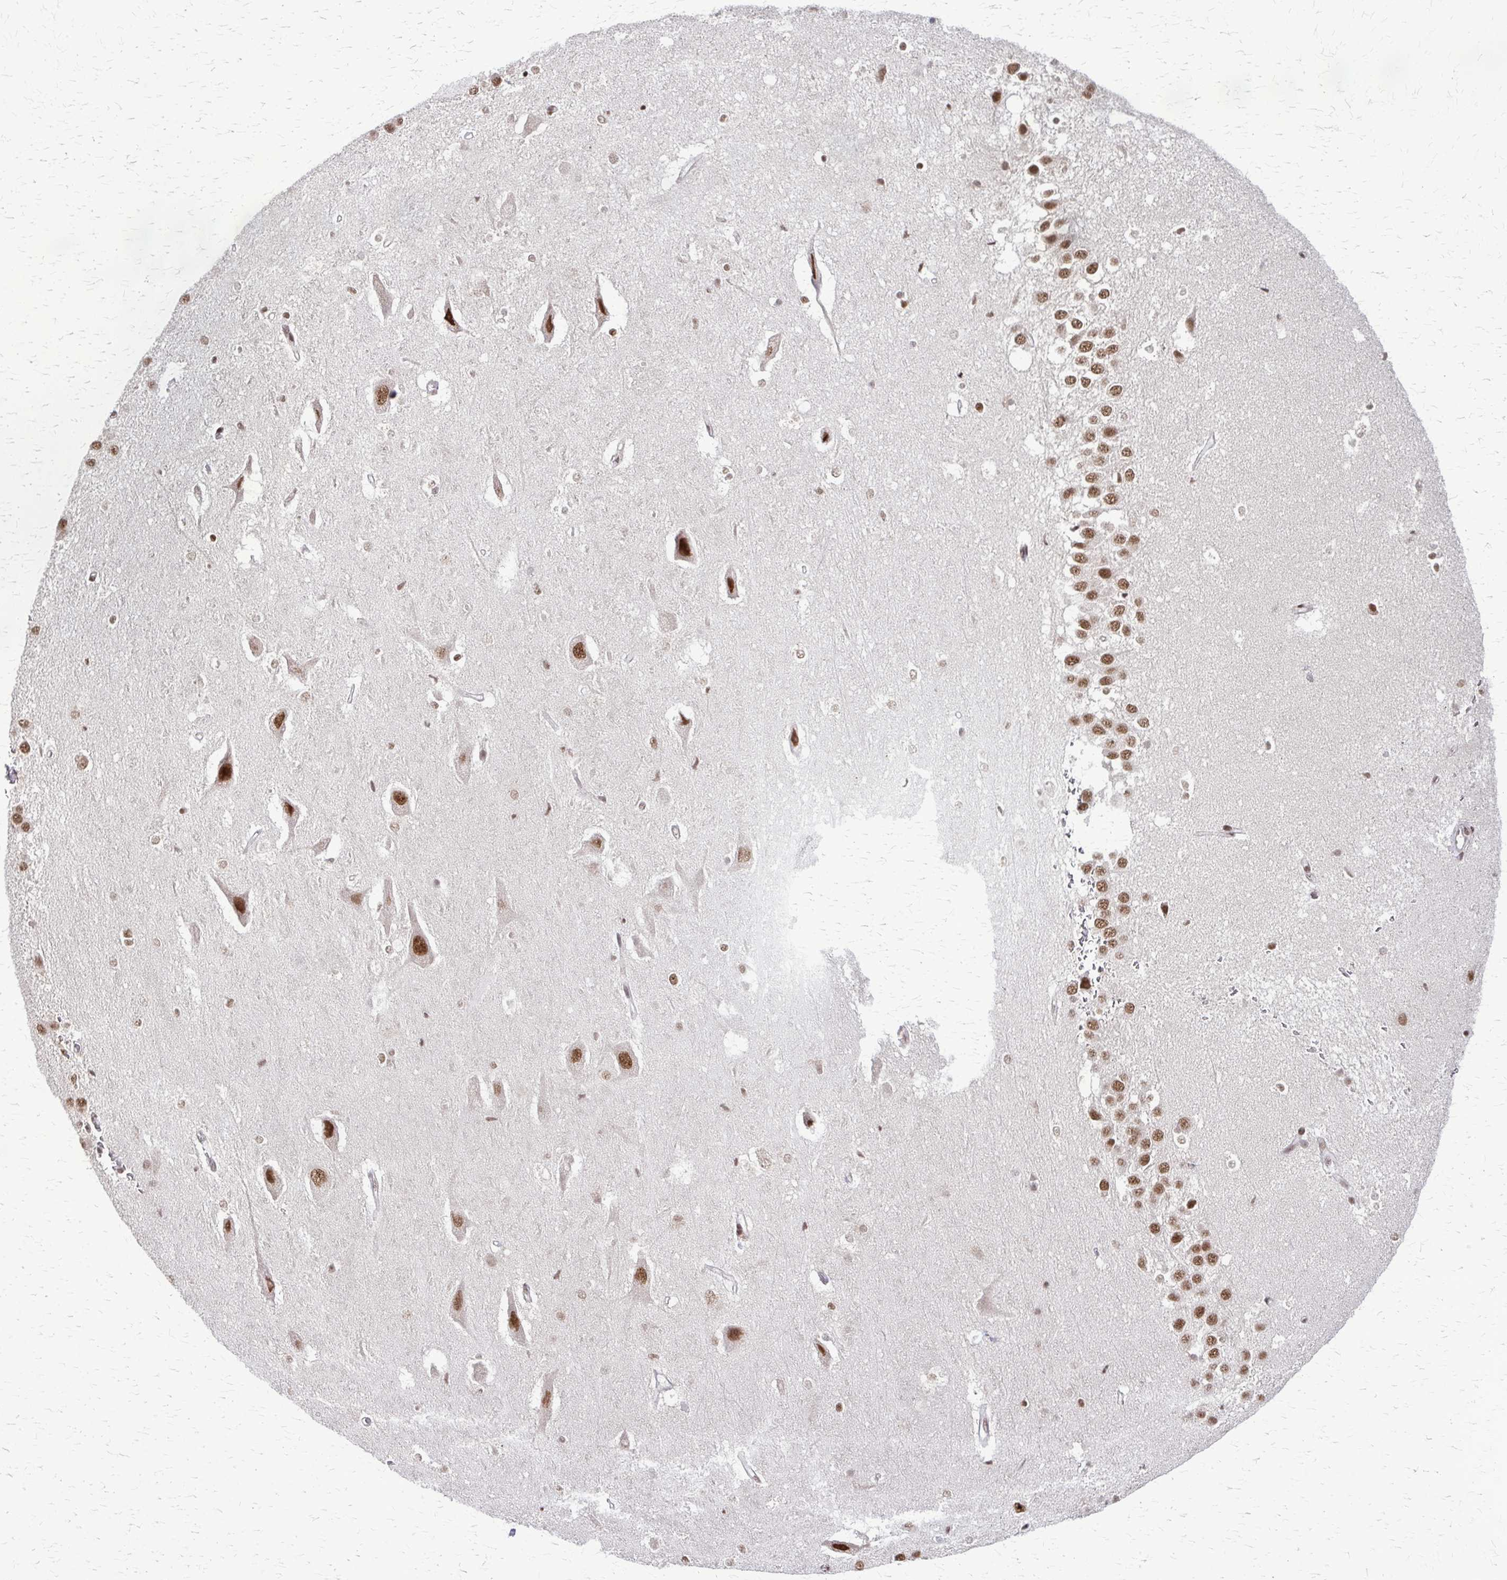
{"staining": {"intensity": "moderate", "quantity": ">75%", "location": "nuclear"}, "tissue": "hippocampus", "cell_type": "Glial cells", "image_type": "normal", "snomed": [{"axis": "morphology", "description": "Normal tissue, NOS"}, {"axis": "topography", "description": "Hippocampus"}], "caption": "Benign hippocampus was stained to show a protein in brown. There is medium levels of moderate nuclear positivity in approximately >75% of glial cells.", "gene": "HDAC3", "patient": {"sex": "male", "age": 26}}